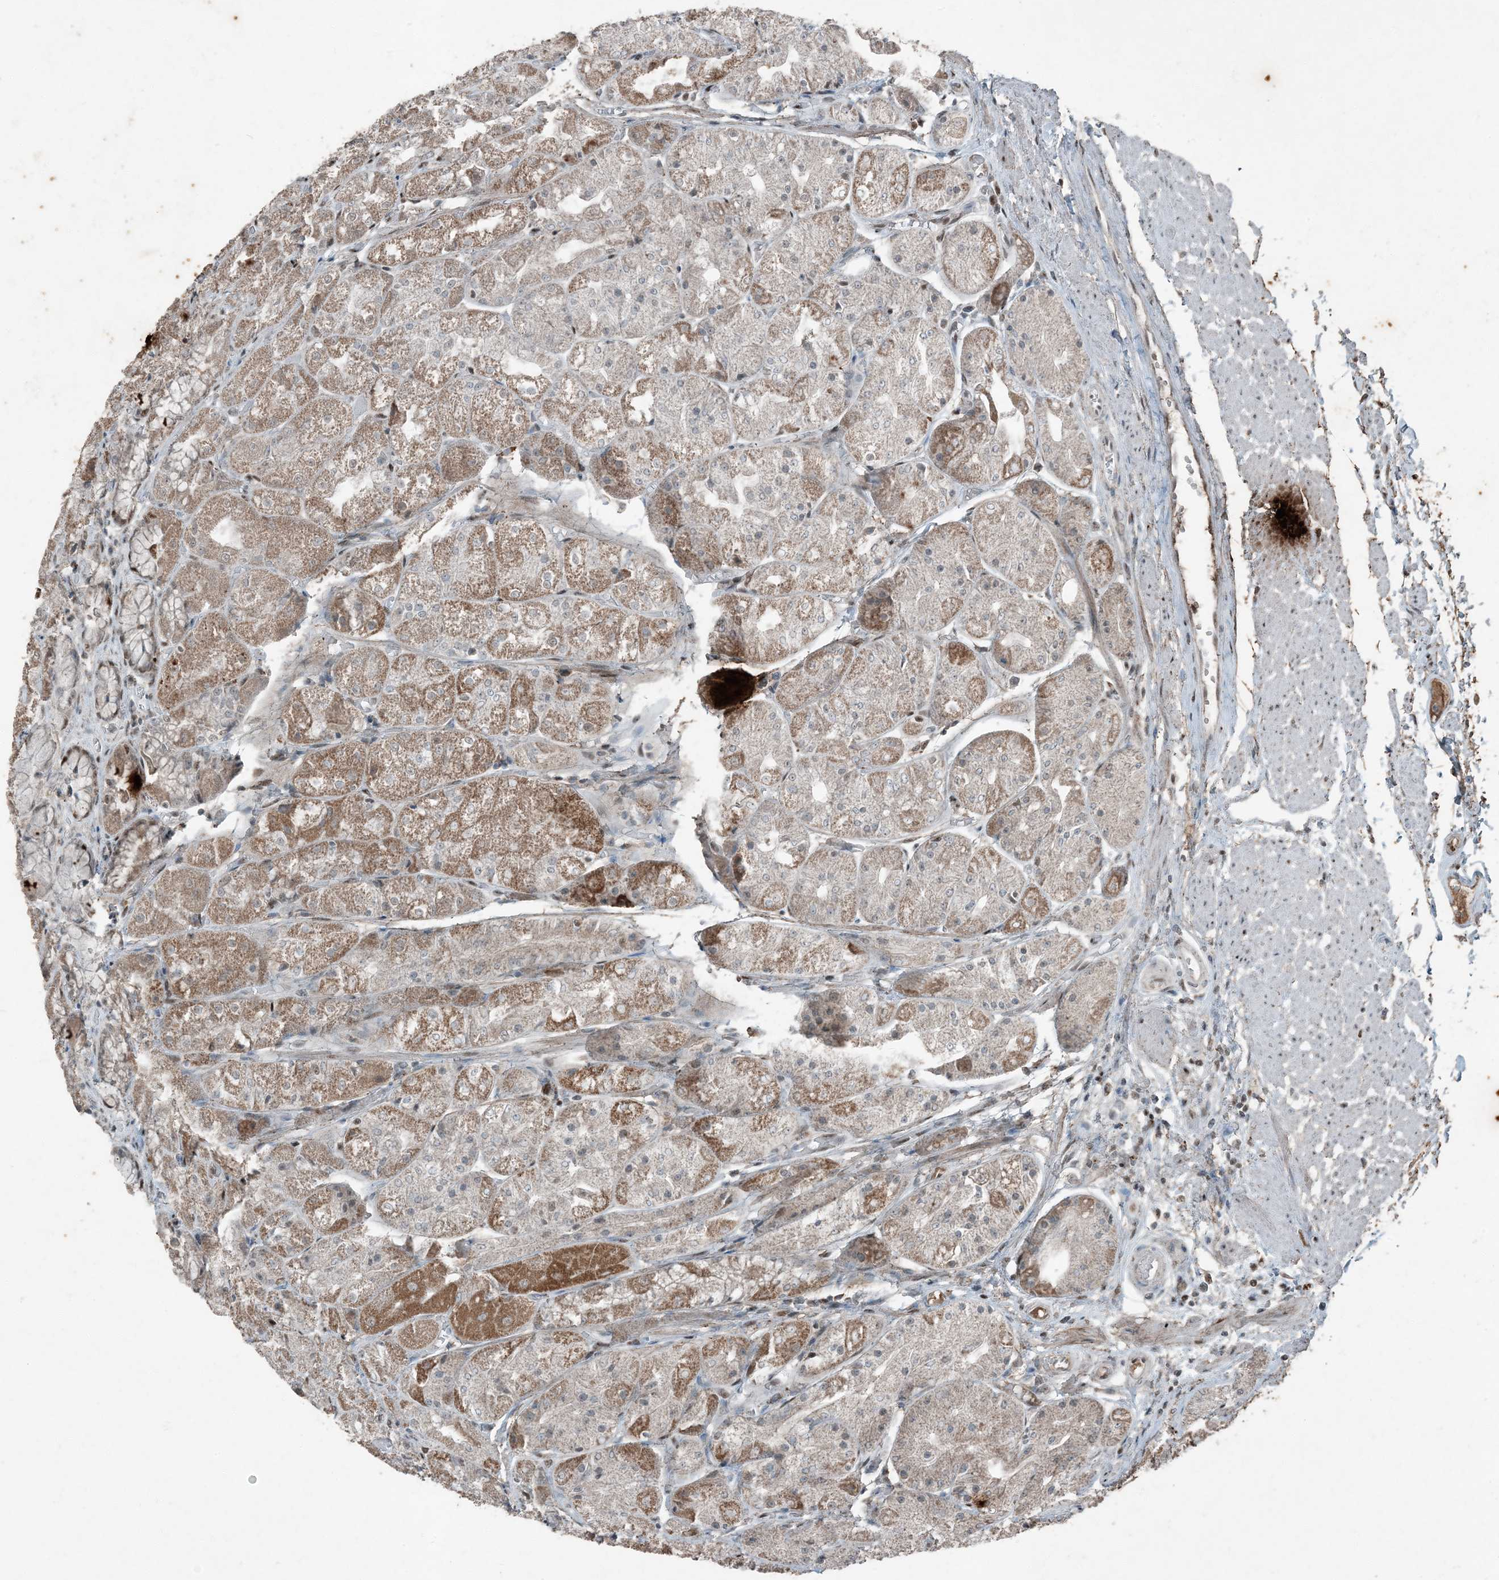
{"staining": {"intensity": "moderate", "quantity": "25%-75%", "location": "cytoplasmic/membranous"}, "tissue": "stomach", "cell_type": "Glandular cells", "image_type": "normal", "snomed": [{"axis": "morphology", "description": "Normal tissue, NOS"}, {"axis": "topography", "description": "Stomach, upper"}], "caption": "Approximately 25%-75% of glandular cells in normal stomach demonstrate moderate cytoplasmic/membranous protein expression as visualized by brown immunohistochemical staining.", "gene": "TADA2B", "patient": {"sex": "male", "age": 72}}